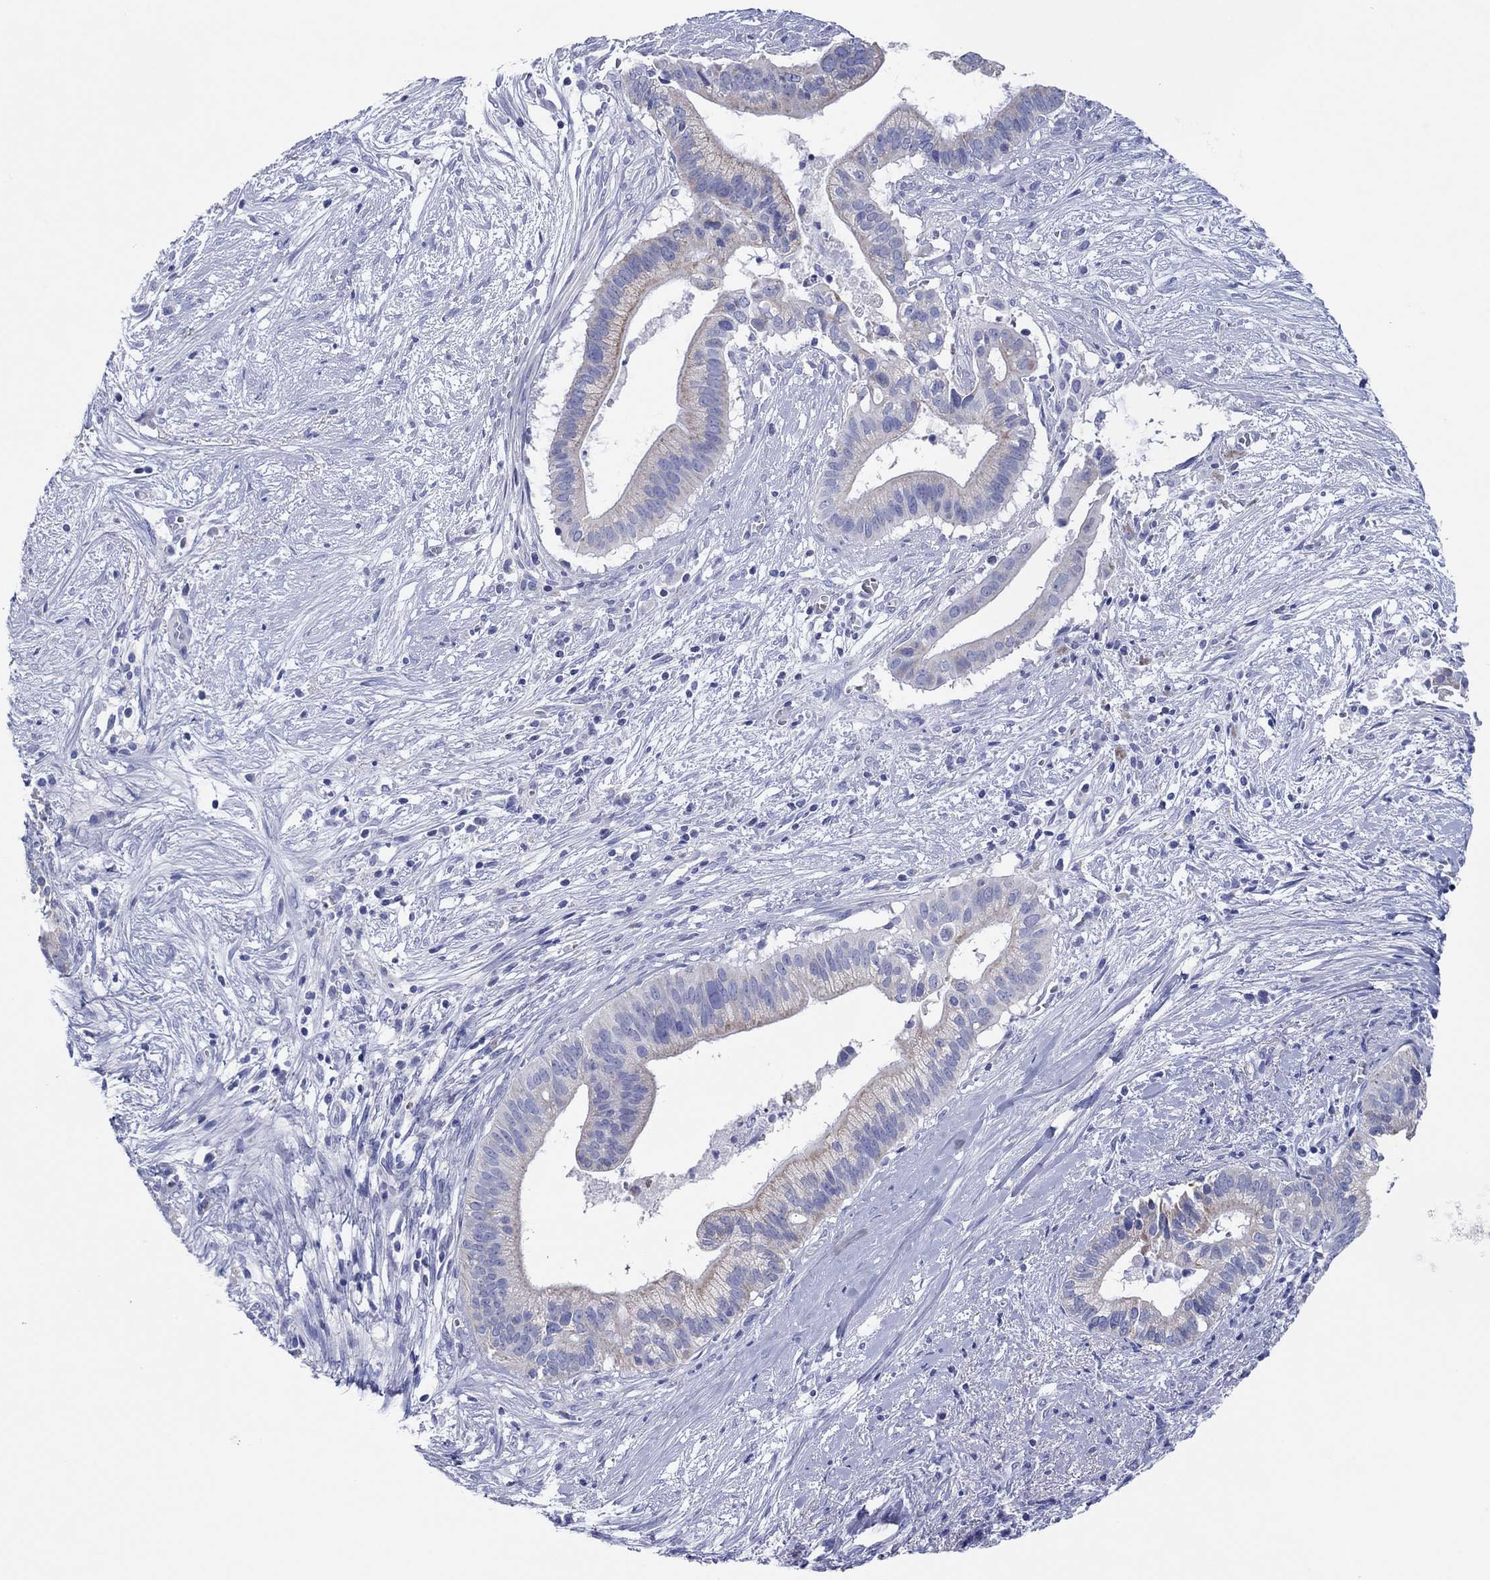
{"staining": {"intensity": "moderate", "quantity": "<25%", "location": "cytoplasmic/membranous"}, "tissue": "pancreatic cancer", "cell_type": "Tumor cells", "image_type": "cancer", "snomed": [{"axis": "morphology", "description": "Adenocarcinoma, NOS"}, {"axis": "topography", "description": "Pancreas"}], "caption": "Immunohistochemical staining of human pancreatic cancer (adenocarcinoma) displays moderate cytoplasmic/membranous protein expression in approximately <25% of tumor cells.", "gene": "HCRT", "patient": {"sex": "male", "age": 61}}